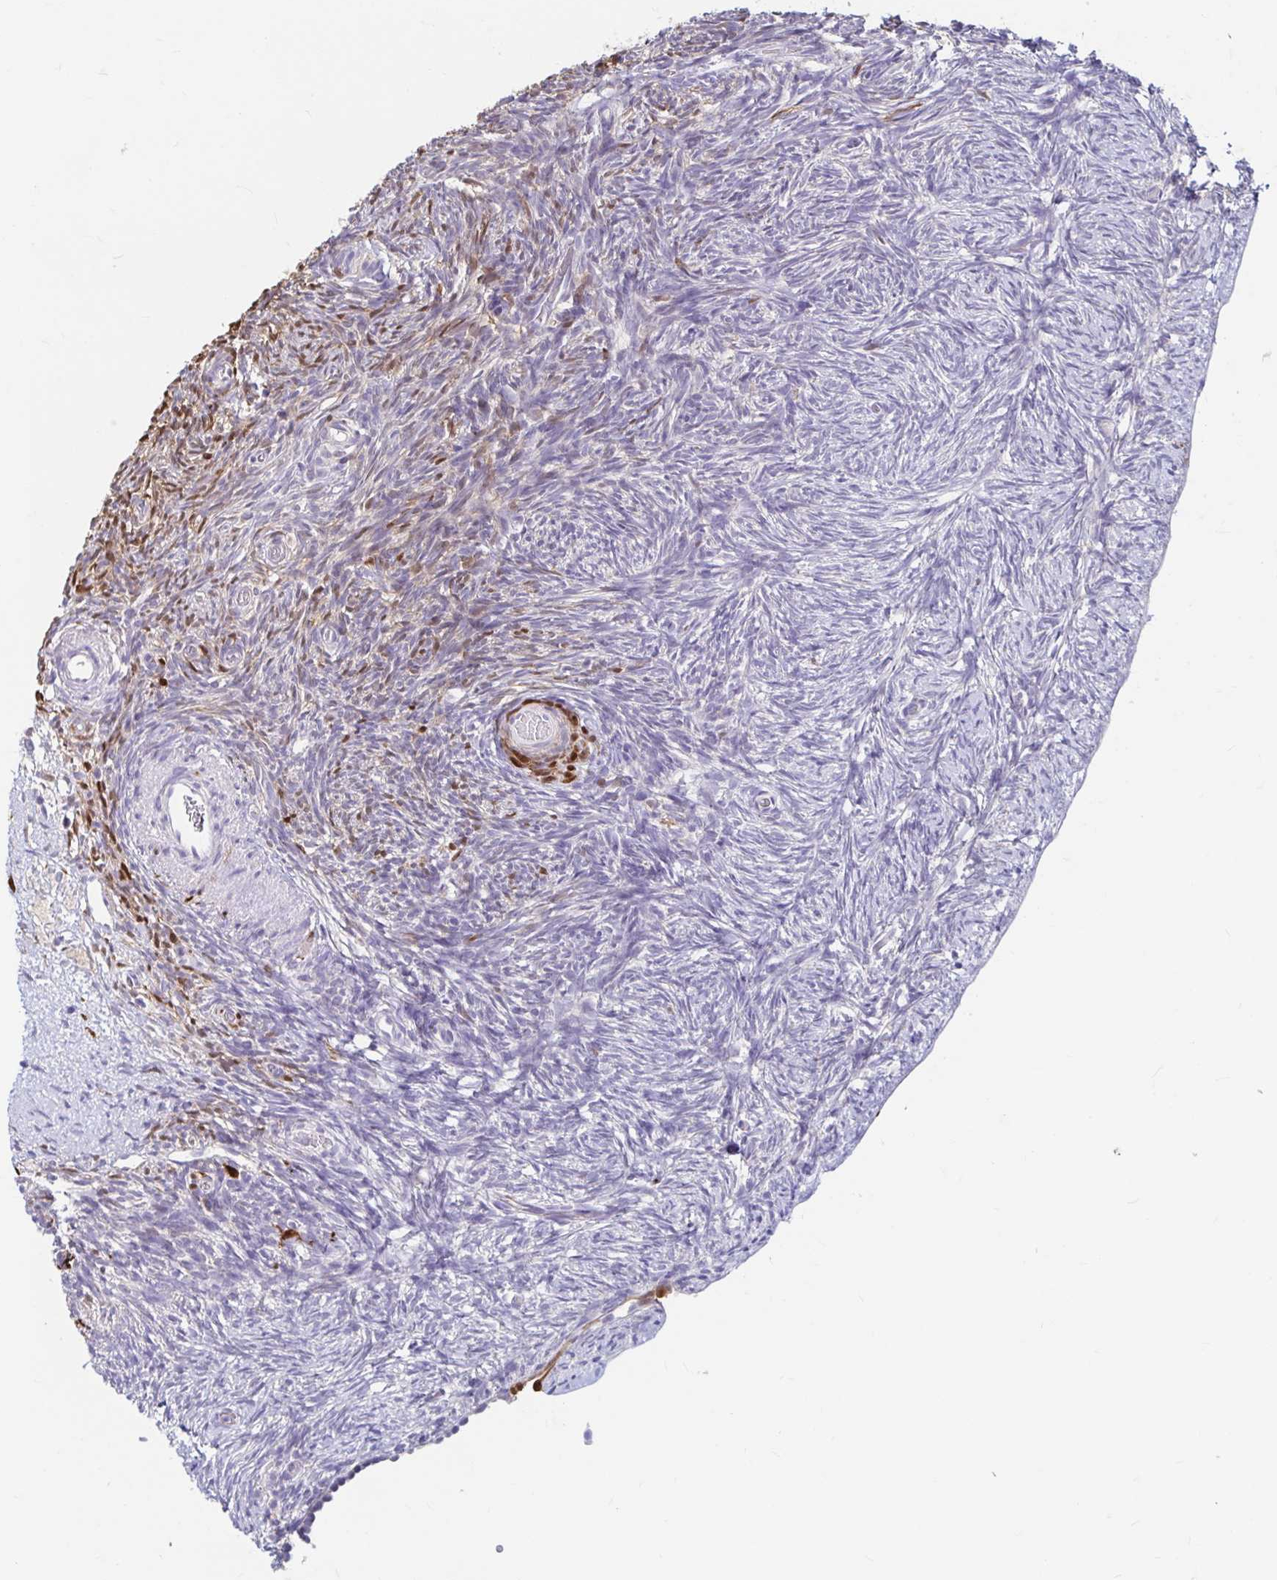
{"staining": {"intensity": "weak", "quantity": ">75%", "location": "cytoplasmic/membranous"}, "tissue": "ovary", "cell_type": "Follicle cells", "image_type": "normal", "snomed": [{"axis": "morphology", "description": "Normal tissue, NOS"}, {"axis": "topography", "description": "Ovary"}], "caption": "Human ovary stained for a protein (brown) shows weak cytoplasmic/membranous positive staining in about >75% of follicle cells.", "gene": "ADH1A", "patient": {"sex": "female", "age": 39}}